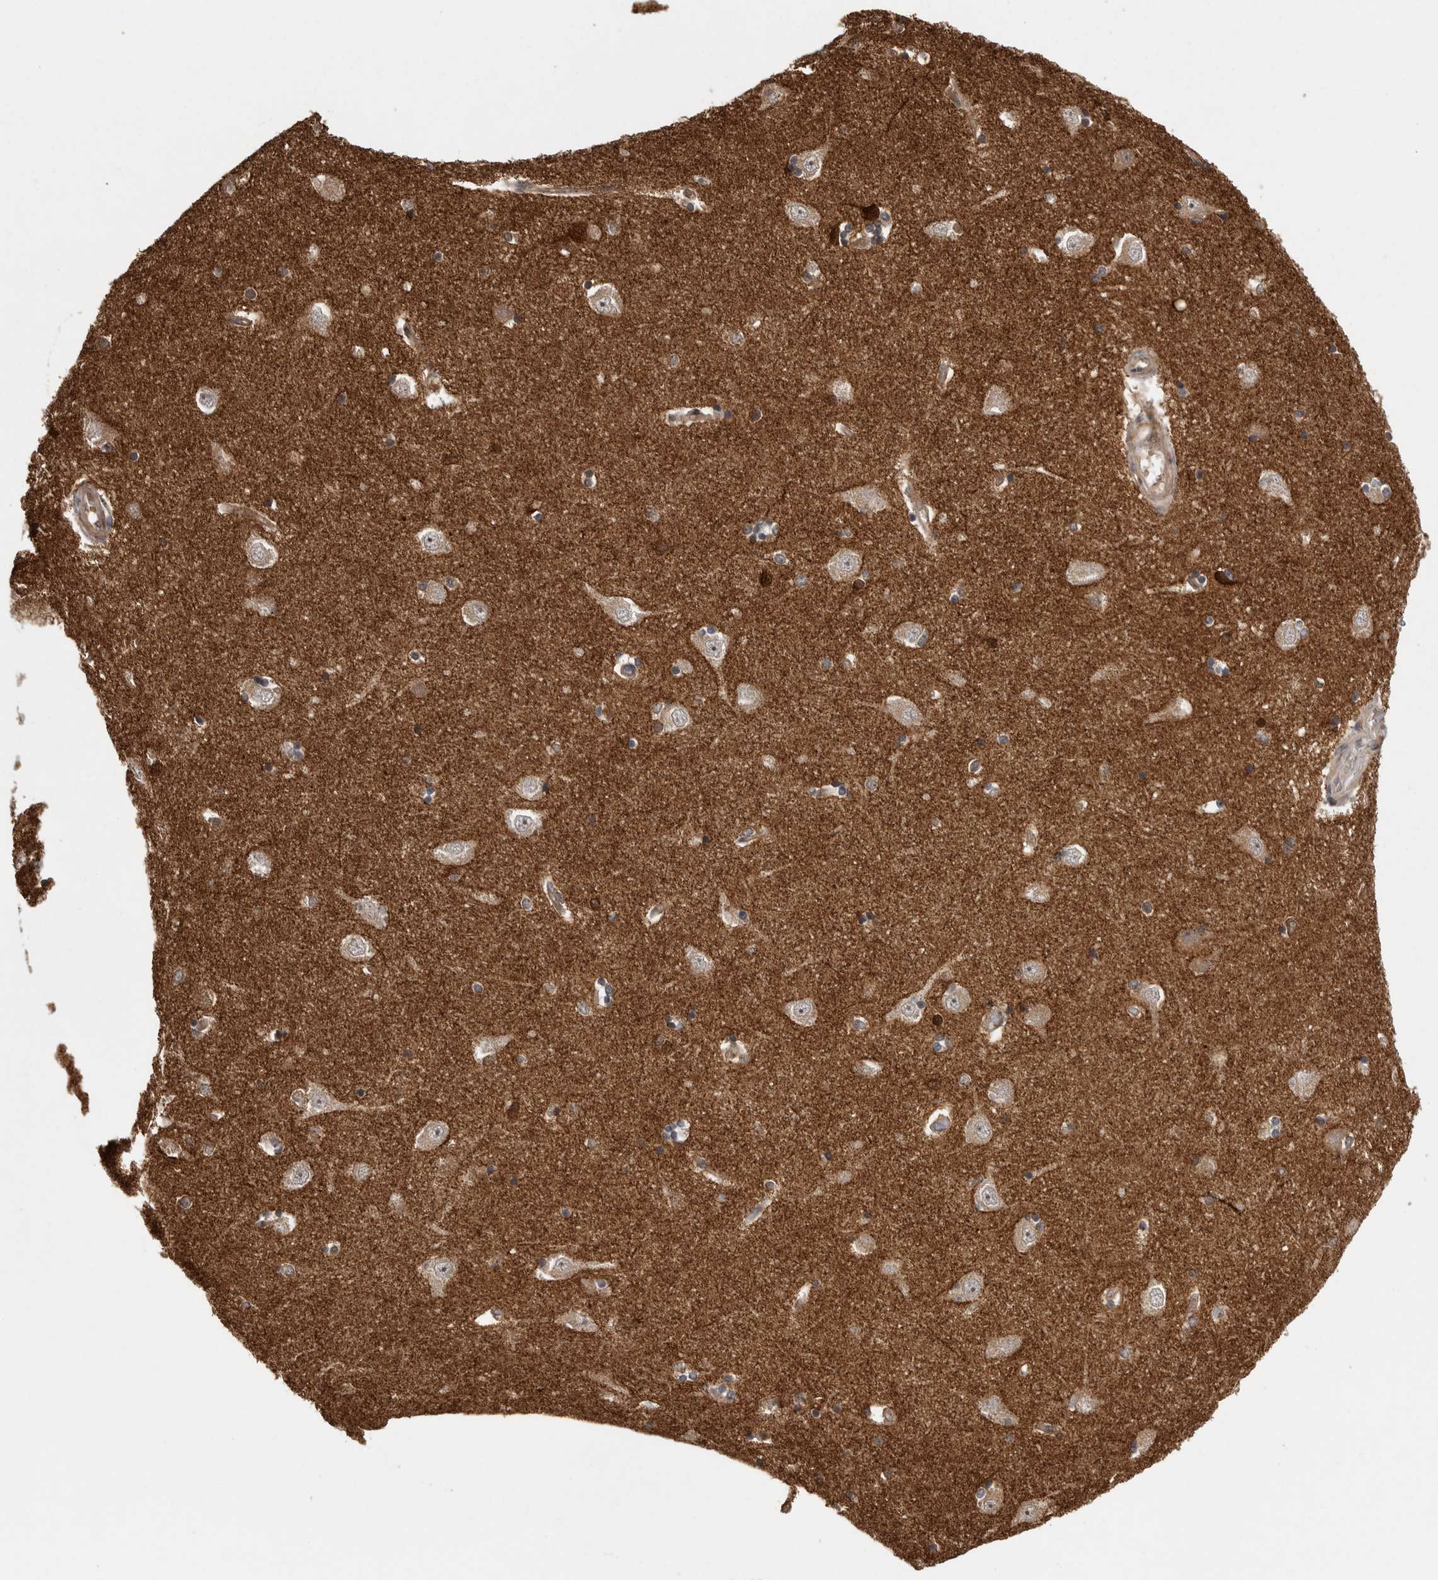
{"staining": {"intensity": "negative", "quantity": "none", "location": "none"}, "tissue": "hippocampus", "cell_type": "Glial cells", "image_type": "normal", "snomed": [{"axis": "morphology", "description": "Normal tissue, NOS"}, {"axis": "topography", "description": "Hippocampus"}], "caption": "DAB immunohistochemical staining of unremarkable human hippocampus reveals no significant expression in glial cells. (Brightfield microscopy of DAB IHC at high magnification).", "gene": "OXR1", "patient": {"sex": "male", "age": 45}}